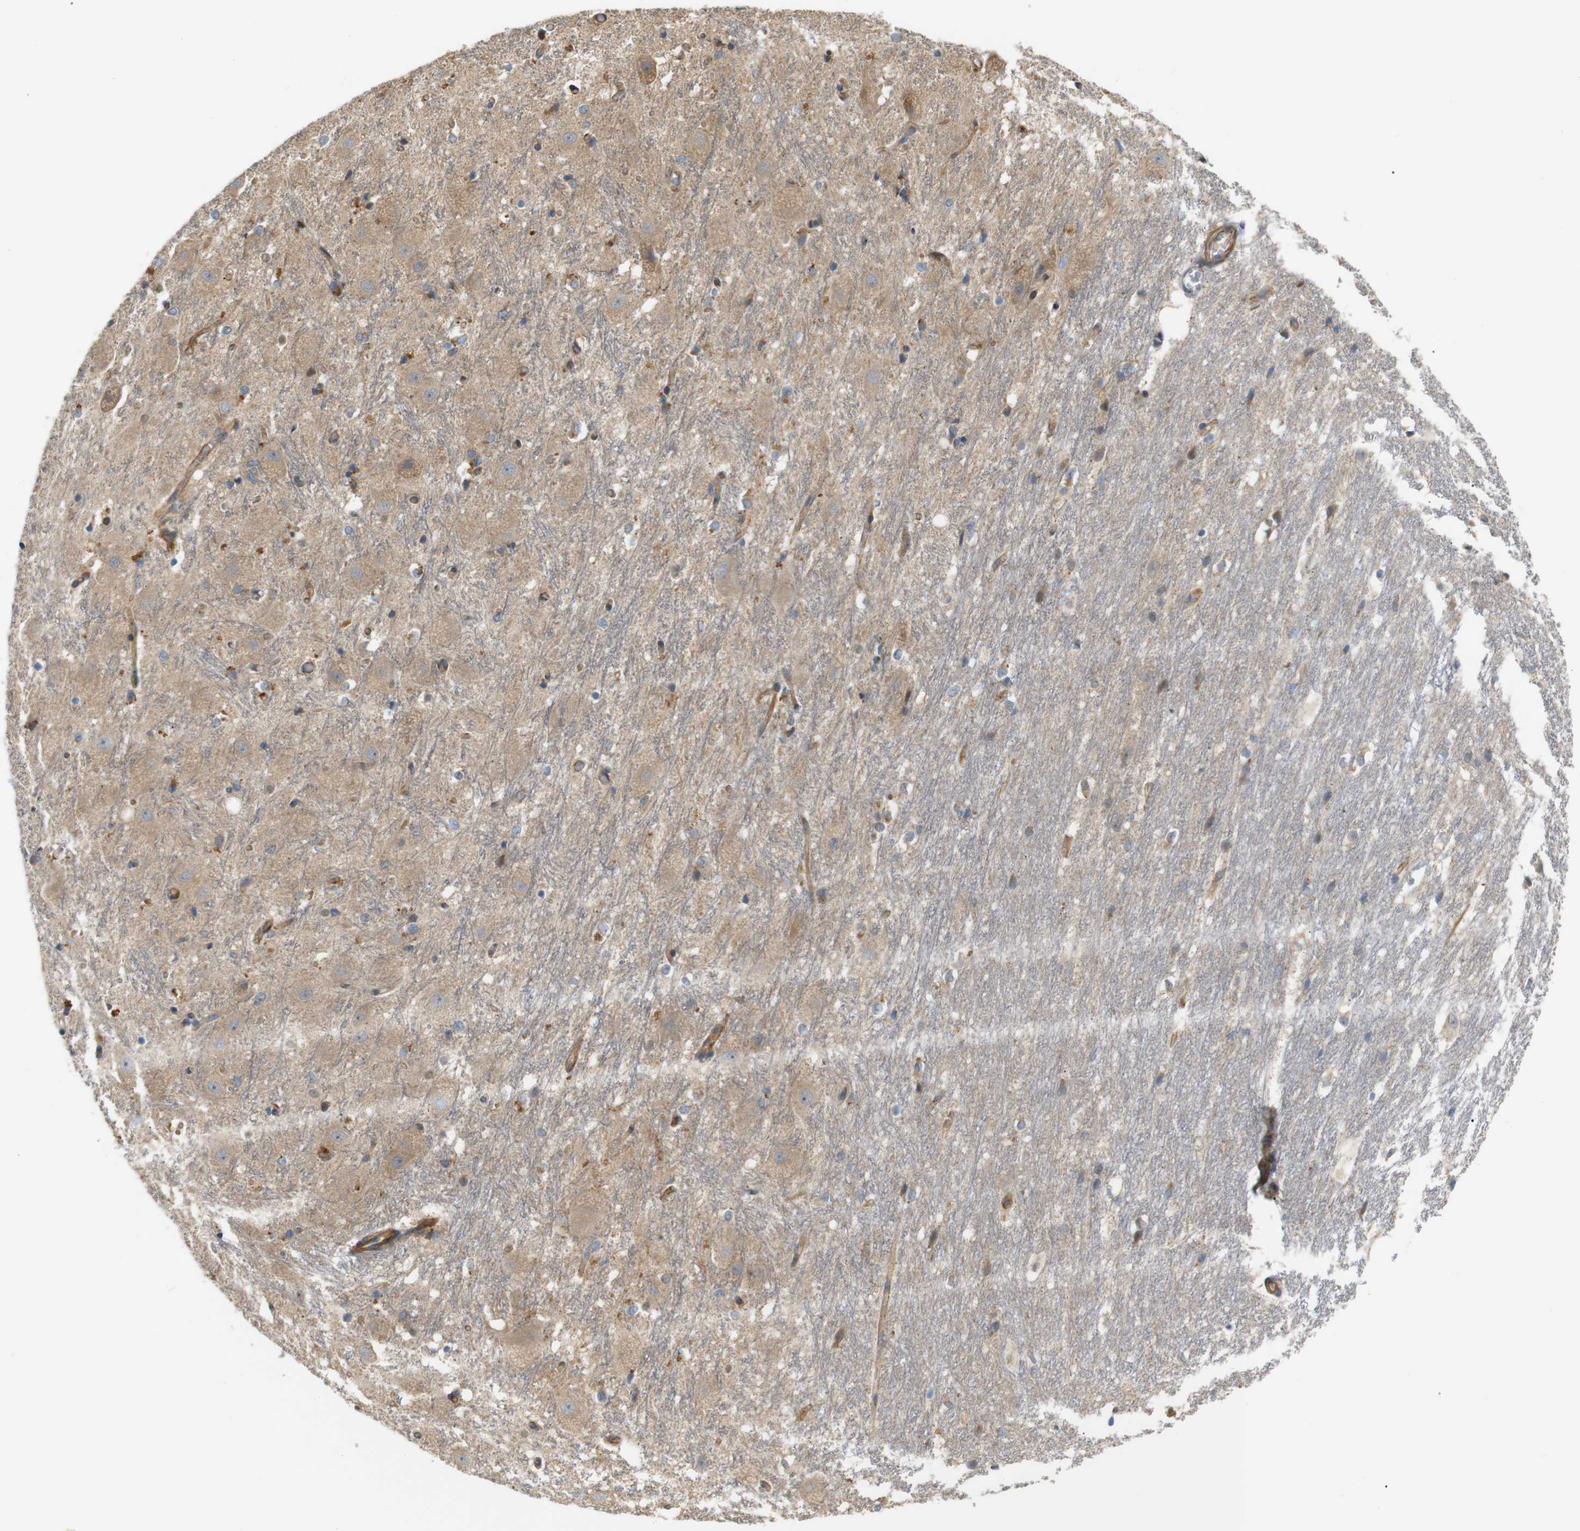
{"staining": {"intensity": "moderate", "quantity": "25%-75%", "location": "cytoplasmic/membranous"}, "tissue": "hippocampus", "cell_type": "Glial cells", "image_type": "normal", "snomed": [{"axis": "morphology", "description": "Normal tissue, NOS"}, {"axis": "topography", "description": "Hippocampus"}], "caption": "Immunohistochemical staining of unremarkable hippocampus reveals 25%-75% levels of moderate cytoplasmic/membranous protein expression in approximately 25%-75% of glial cells. Nuclei are stained in blue.", "gene": "RPTOR", "patient": {"sex": "female", "age": 19}}